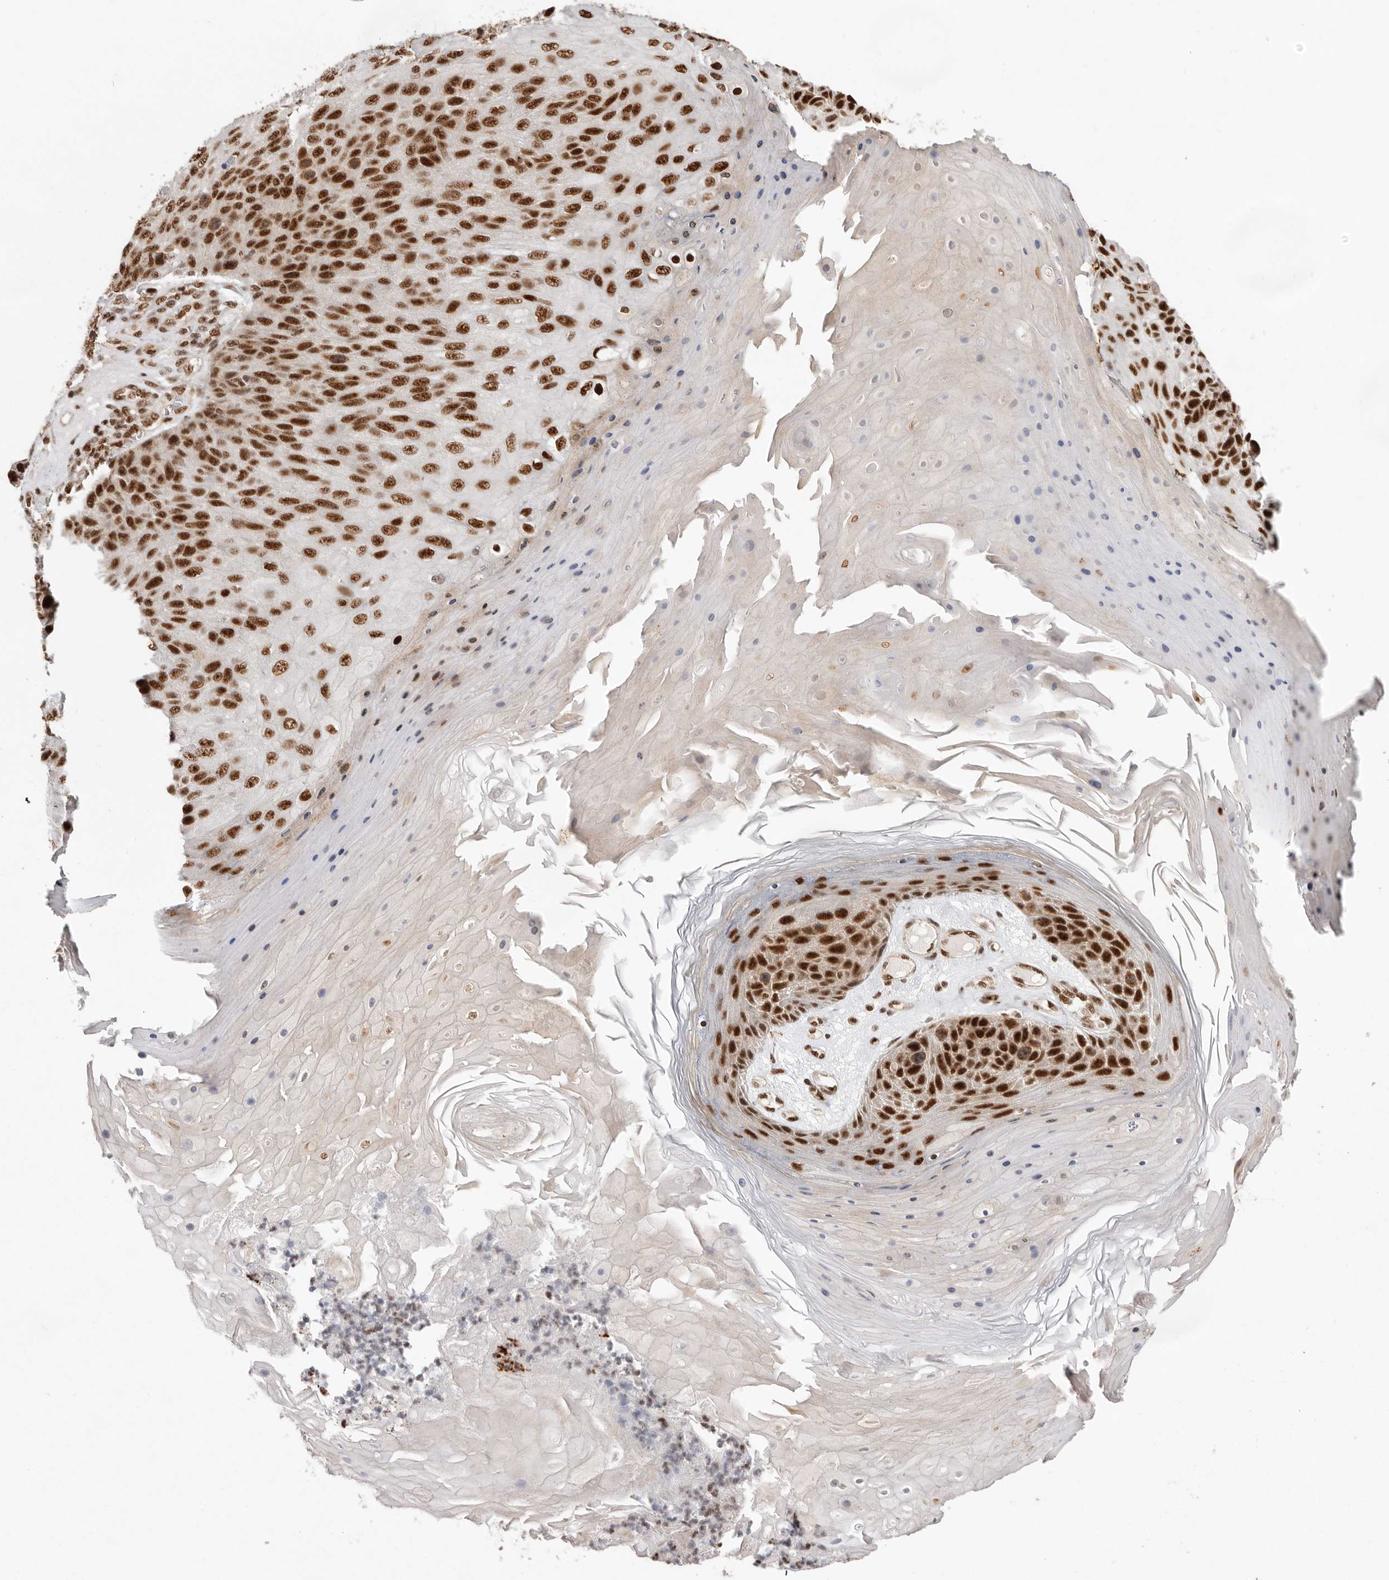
{"staining": {"intensity": "strong", "quantity": ">75%", "location": "nuclear"}, "tissue": "skin cancer", "cell_type": "Tumor cells", "image_type": "cancer", "snomed": [{"axis": "morphology", "description": "Squamous cell carcinoma, NOS"}, {"axis": "topography", "description": "Skin"}], "caption": "Human skin cancer (squamous cell carcinoma) stained for a protein (brown) demonstrates strong nuclear positive expression in about >75% of tumor cells.", "gene": "CHTOP", "patient": {"sex": "female", "age": 88}}